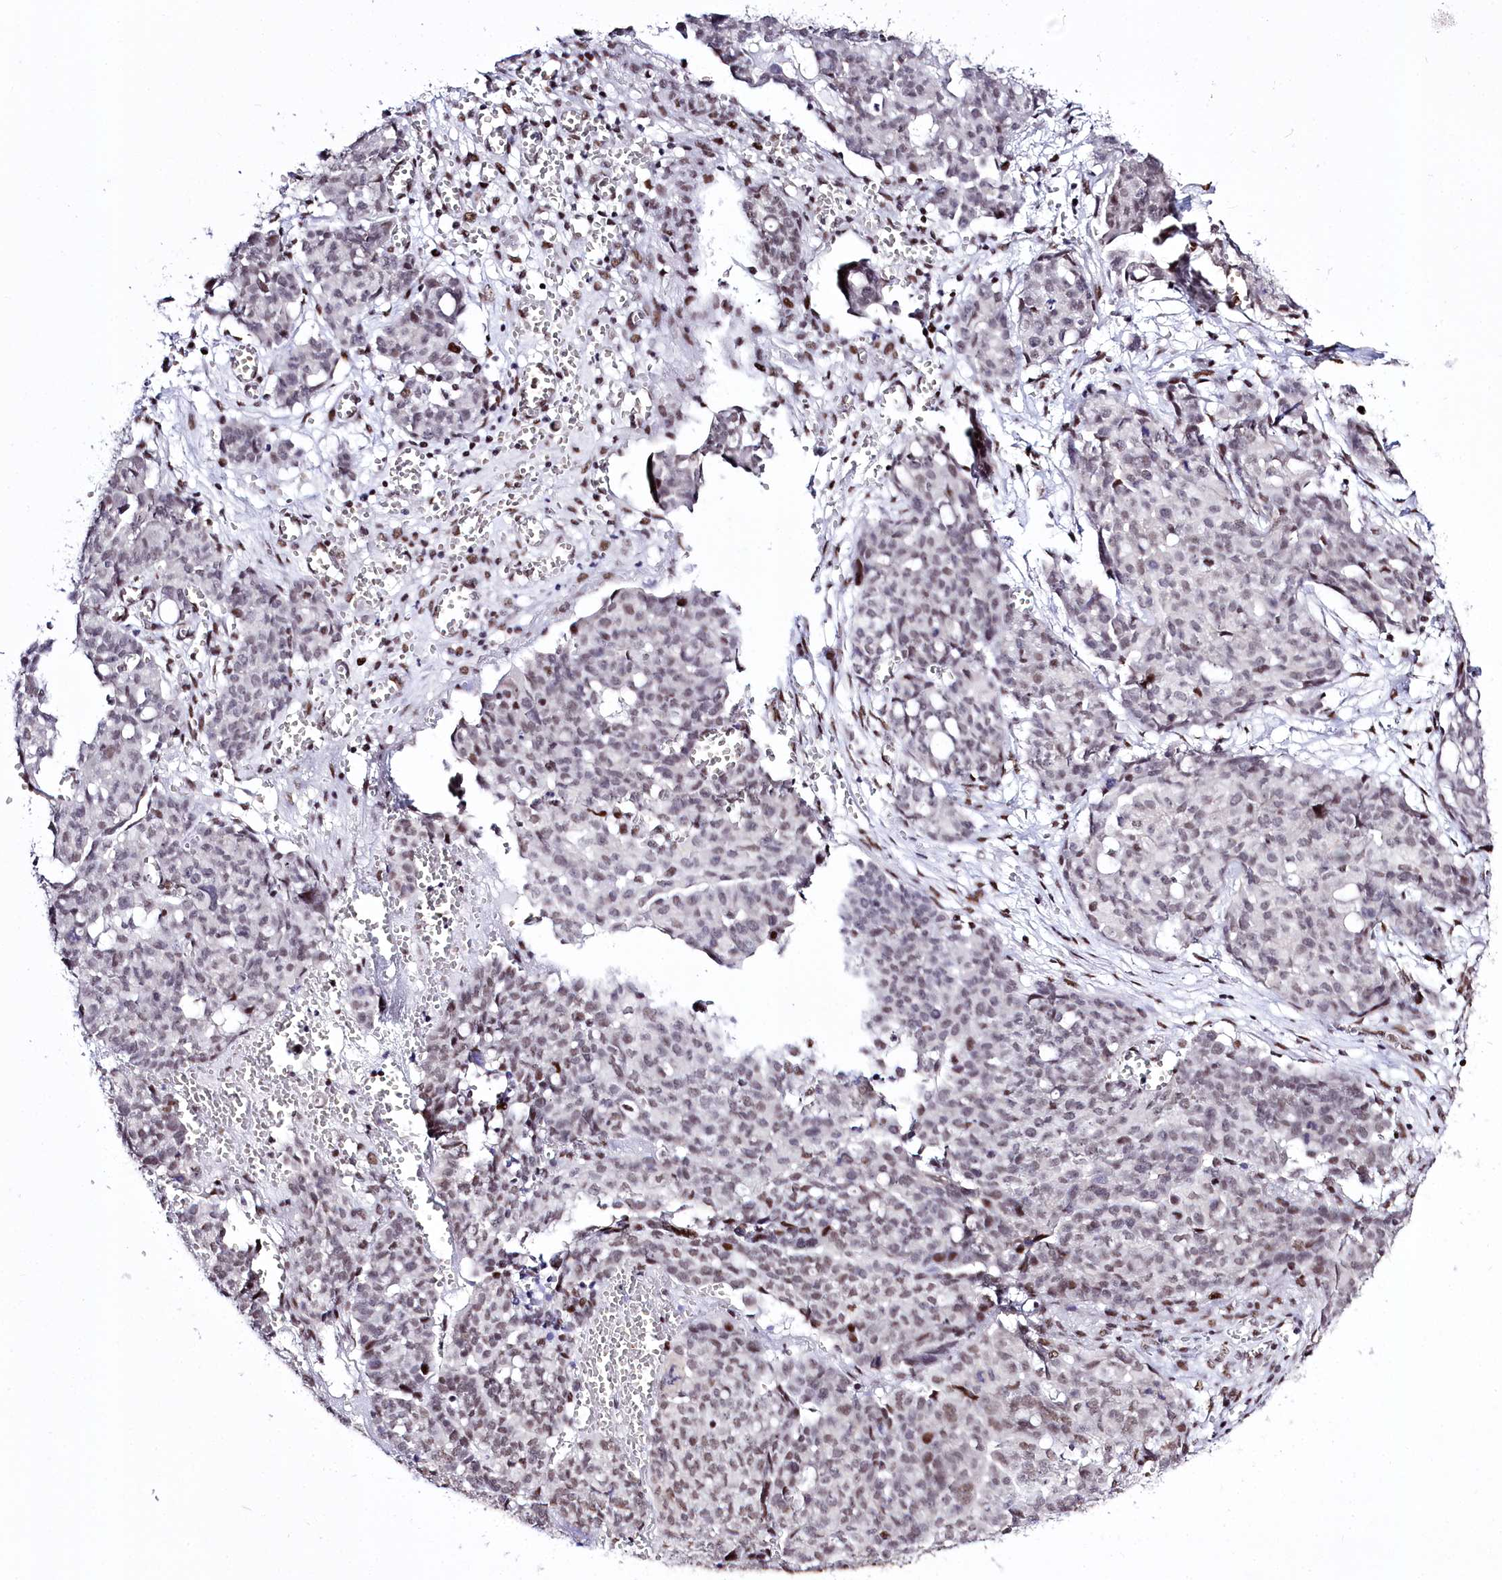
{"staining": {"intensity": "moderate", "quantity": "25%-75%", "location": "nuclear"}, "tissue": "ovarian cancer", "cell_type": "Tumor cells", "image_type": "cancer", "snomed": [{"axis": "morphology", "description": "Cystadenocarcinoma, serous, NOS"}, {"axis": "topography", "description": "Soft tissue"}, {"axis": "topography", "description": "Ovary"}], "caption": "IHC (DAB) staining of ovarian cancer shows moderate nuclear protein staining in about 25%-75% of tumor cells.", "gene": "POU4F3", "patient": {"sex": "female", "age": 57}}